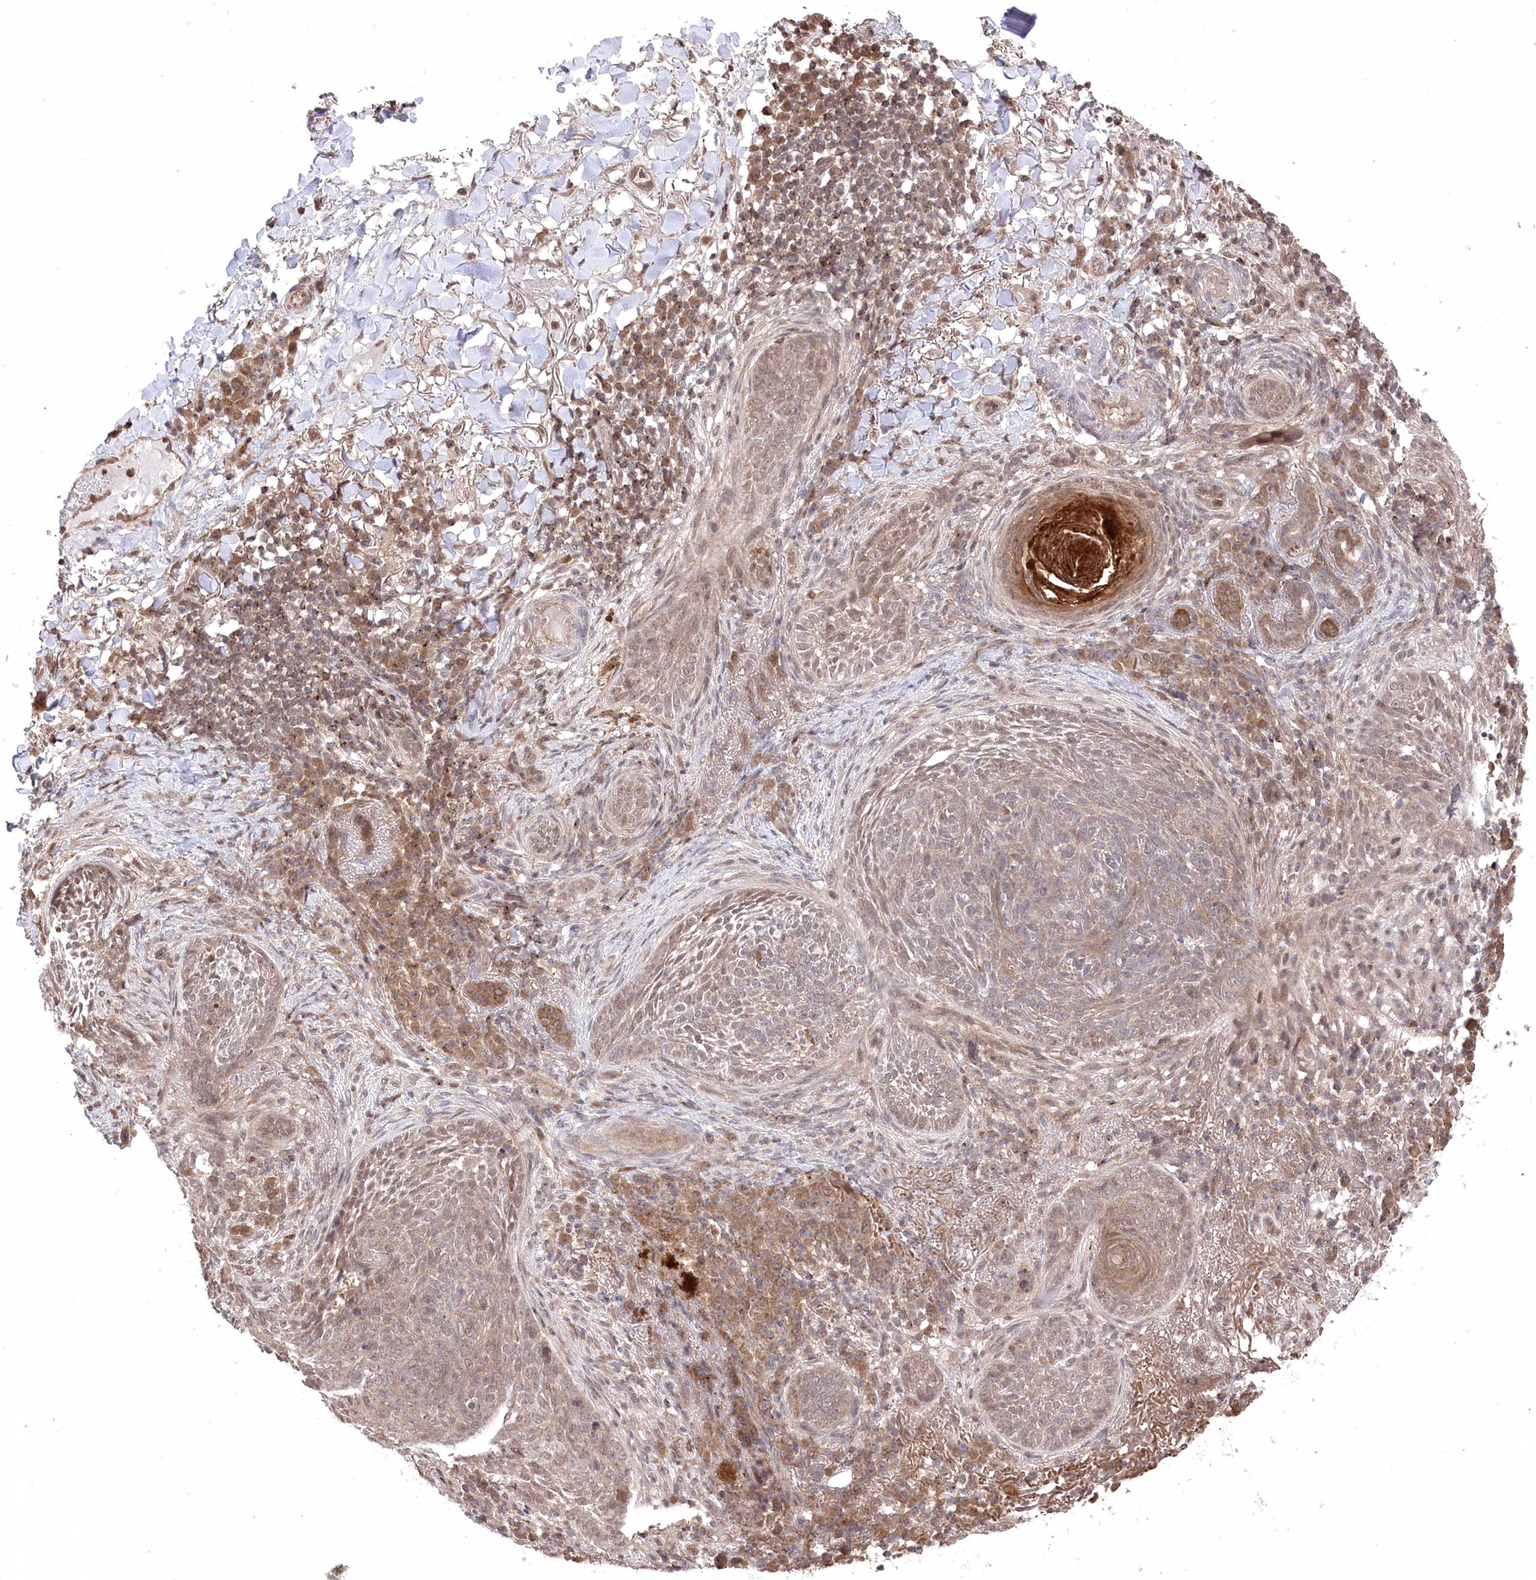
{"staining": {"intensity": "weak", "quantity": "<25%", "location": "nuclear"}, "tissue": "skin cancer", "cell_type": "Tumor cells", "image_type": "cancer", "snomed": [{"axis": "morphology", "description": "Basal cell carcinoma"}, {"axis": "topography", "description": "Skin"}], "caption": "Human basal cell carcinoma (skin) stained for a protein using IHC demonstrates no expression in tumor cells.", "gene": "CCSER2", "patient": {"sex": "male", "age": 85}}